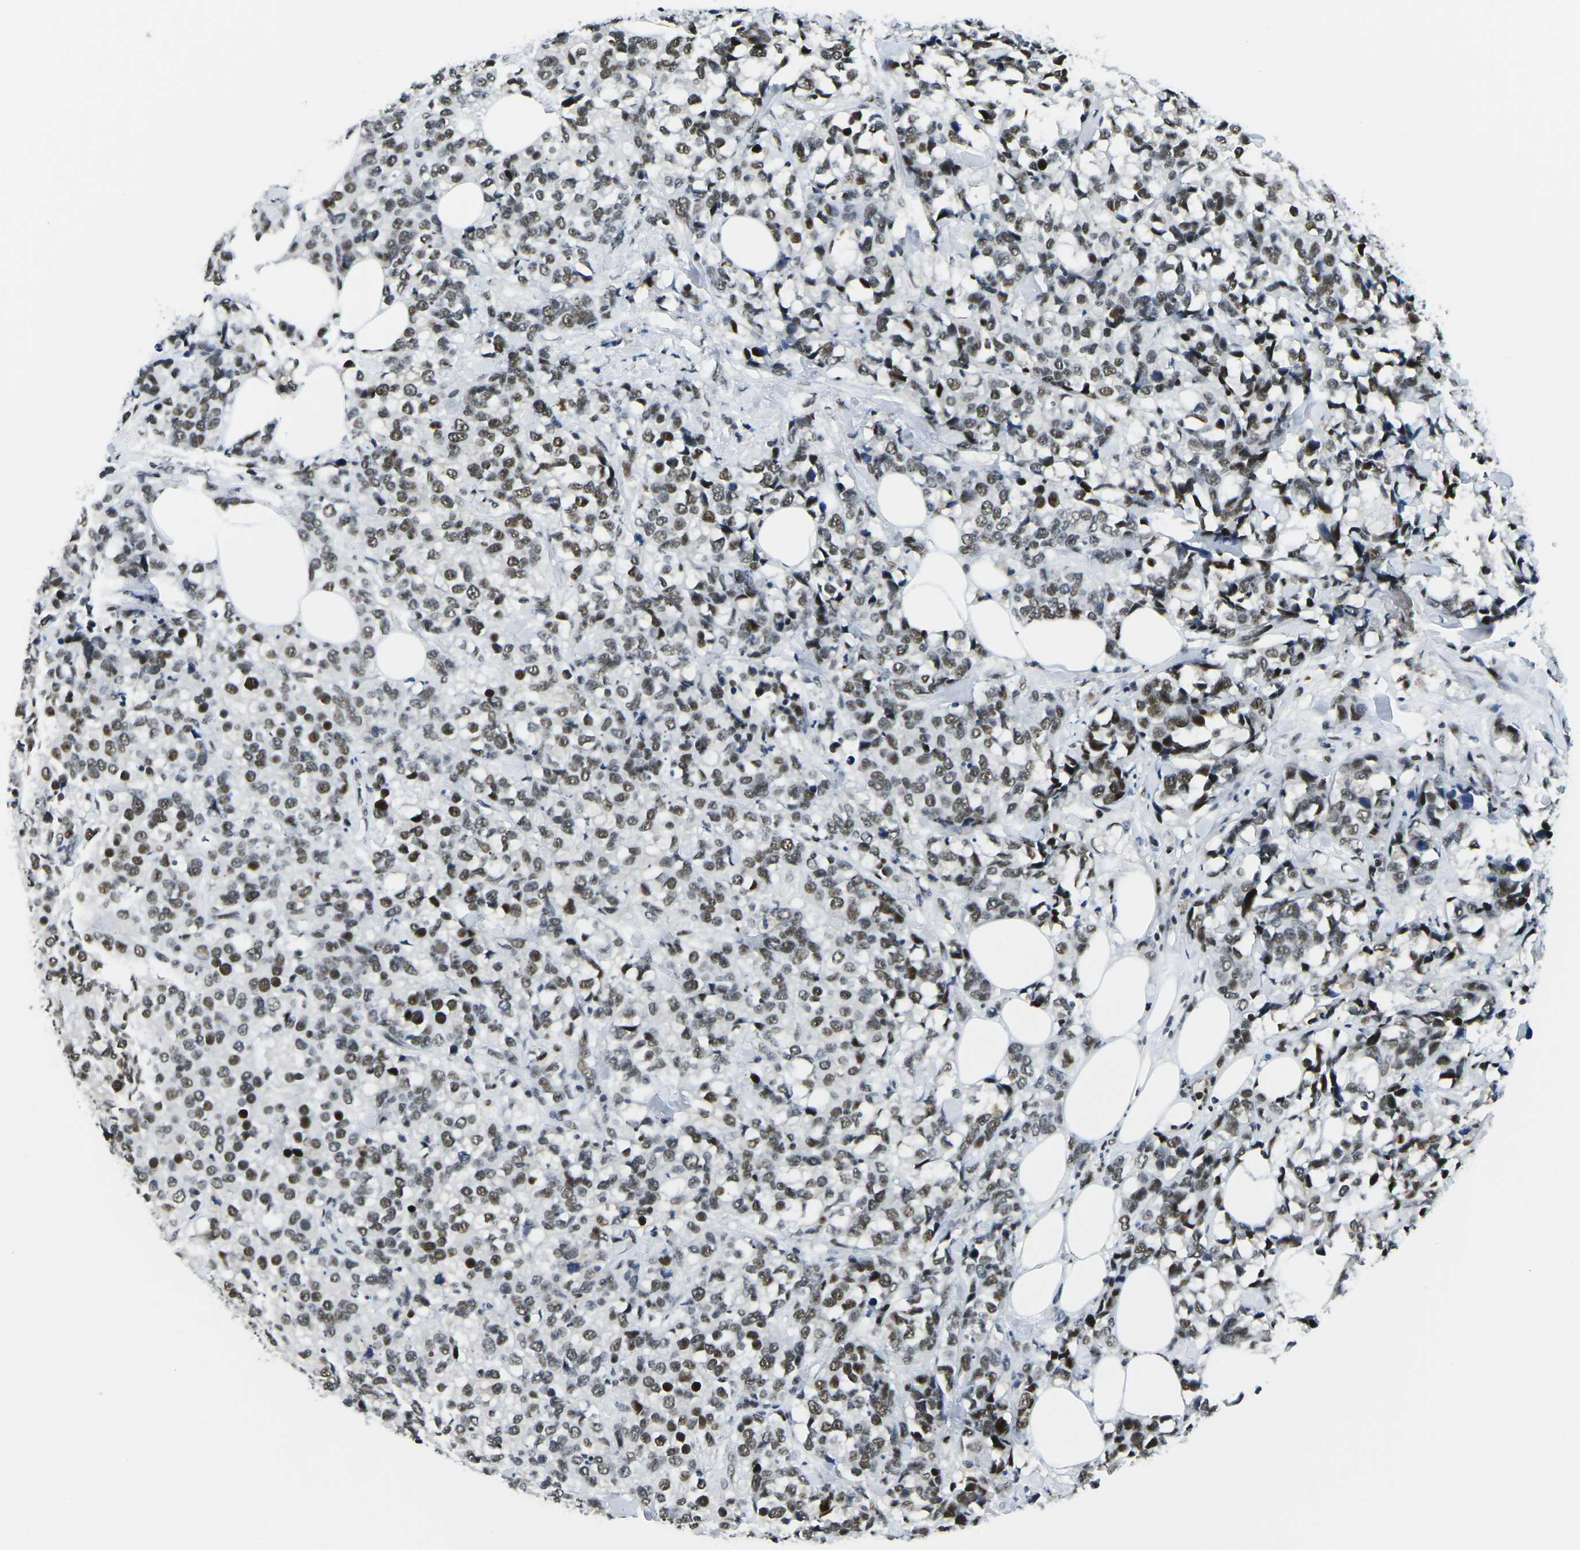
{"staining": {"intensity": "moderate", "quantity": ">75%", "location": "nuclear"}, "tissue": "breast cancer", "cell_type": "Tumor cells", "image_type": "cancer", "snomed": [{"axis": "morphology", "description": "Lobular carcinoma"}, {"axis": "topography", "description": "Breast"}], "caption": "A high-resolution photomicrograph shows IHC staining of breast cancer (lobular carcinoma), which exhibits moderate nuclear expression in approximately >75% of tumor cells. (DAB (3,3'-diaminobenzidine) IHC with brightfield microscopy, high magnification).", "gene": "PRPF8", "patient": {"sex": "female", "age": 59}}